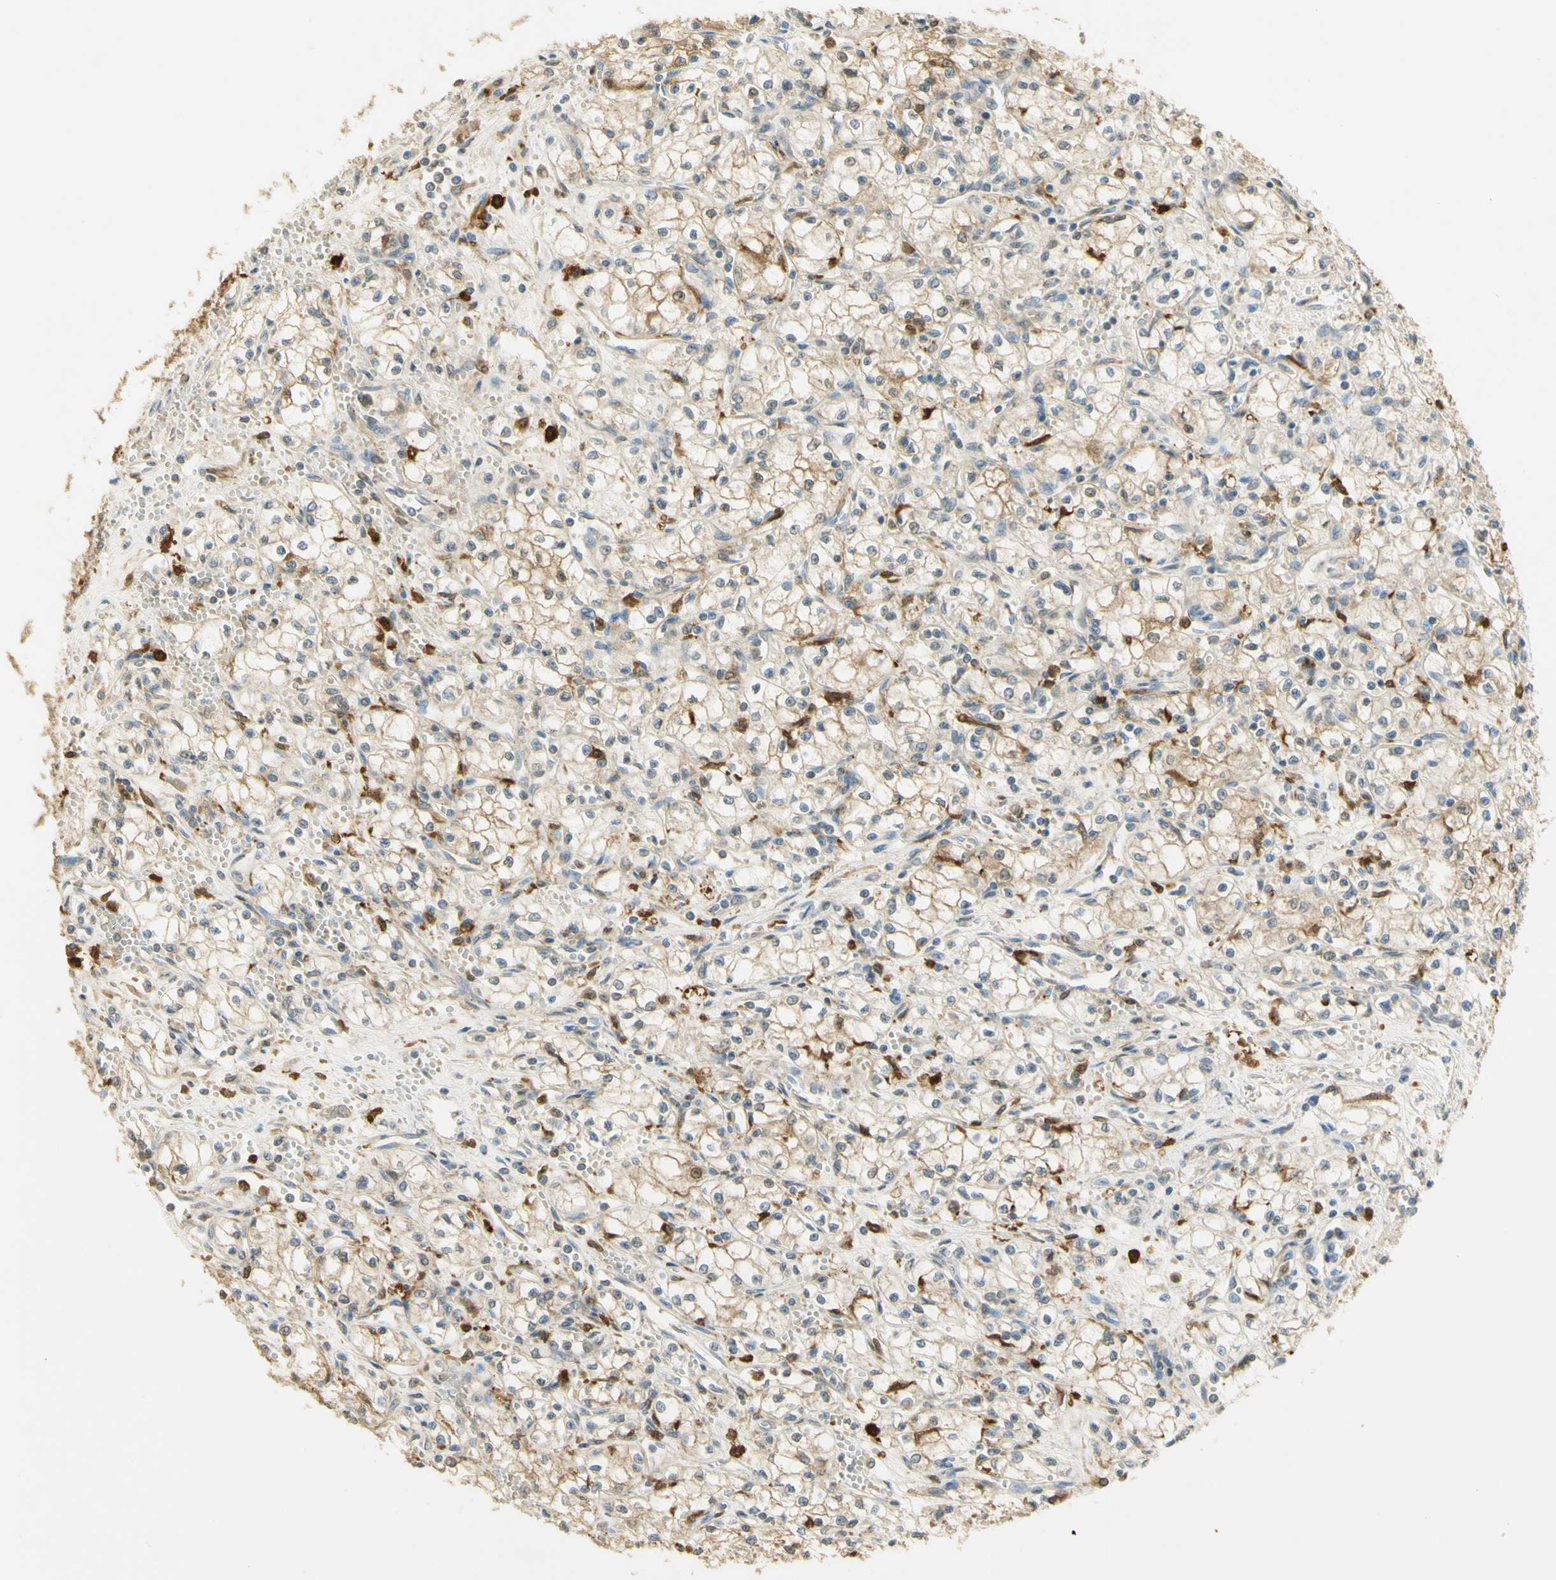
{"staining": {"intensity": "moderate", "quantity": ">75%", "location": "cytoplasmic/membranous"}, "tissue": "renal cancer", "cell_type": "Tumor cells", "image_type": "cancer", "snomed": [{"axis": "morphology", "description": "Normal tissue, NOS"}, {"axis": "morphology", "description": "Adenocarcinoma, NOS"}, {"axis": "topography", "description": "Kidney"}], "caption": "Moderate cytoplasmic/membranous staining for a protein is present in approximately >75% of tumor cells of renal cancer (adenocarcinoma) using immunohistochemistry (IHC).", "gene": "PAK1", "patient": {"sex": "male", "age": 59}}